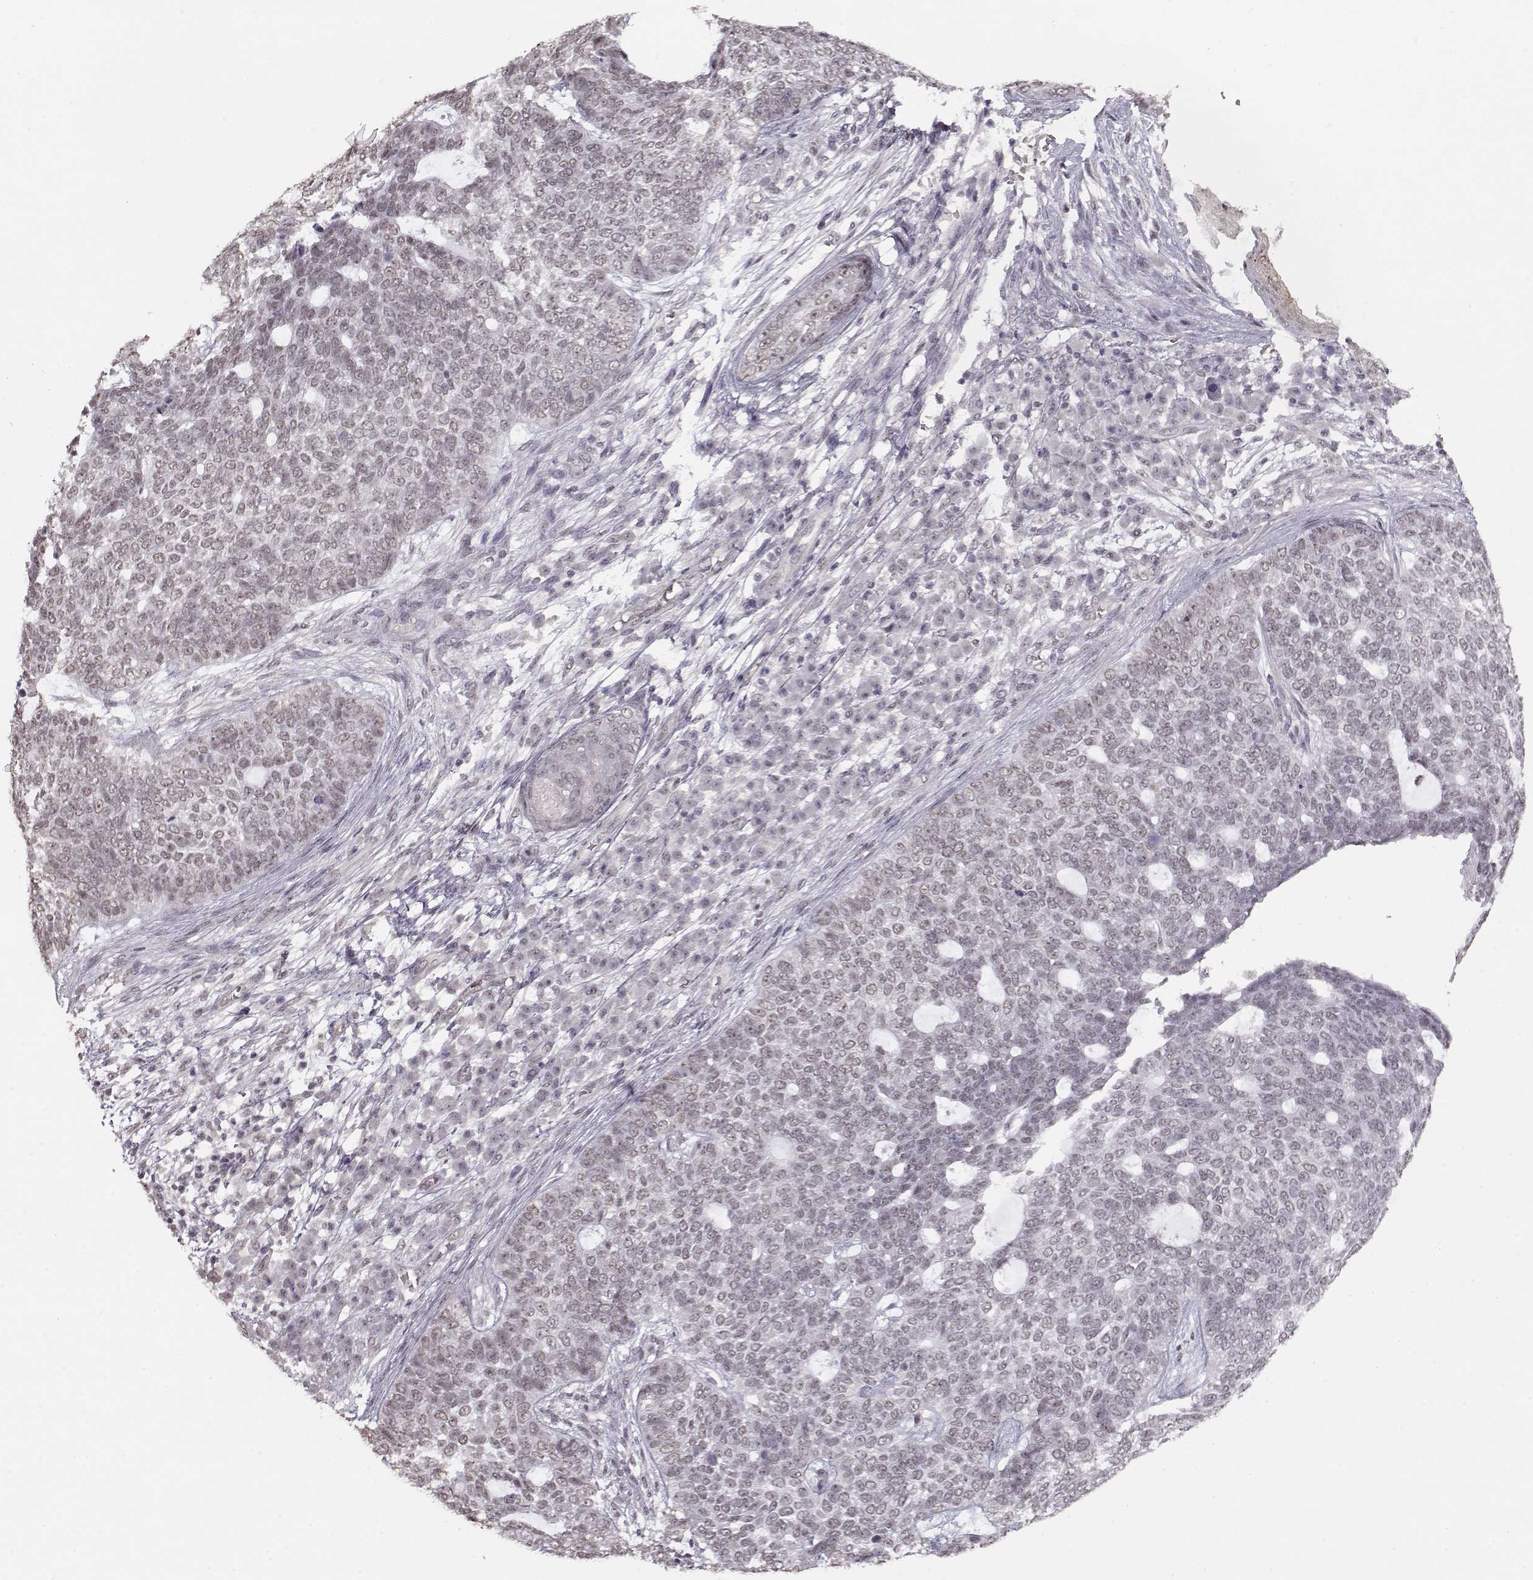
{"staining": {"intensity": "weak", "quantity": "<25%", "location": "nuclear"}, "tissue": "skin cancer", "cell_type": "Tumor cells", "image_type": "cancer", "snomed": [{"axis": "morphology", "description": "Basal cell carcinoma"}, {"axis": "topography", "description": "Skin"}], "caption": "The photomicrograph reveals no significant staining in tumor cells of skin cancer.", "gene": "PCP4", "patient": {"sex": "female", "age": 69}}